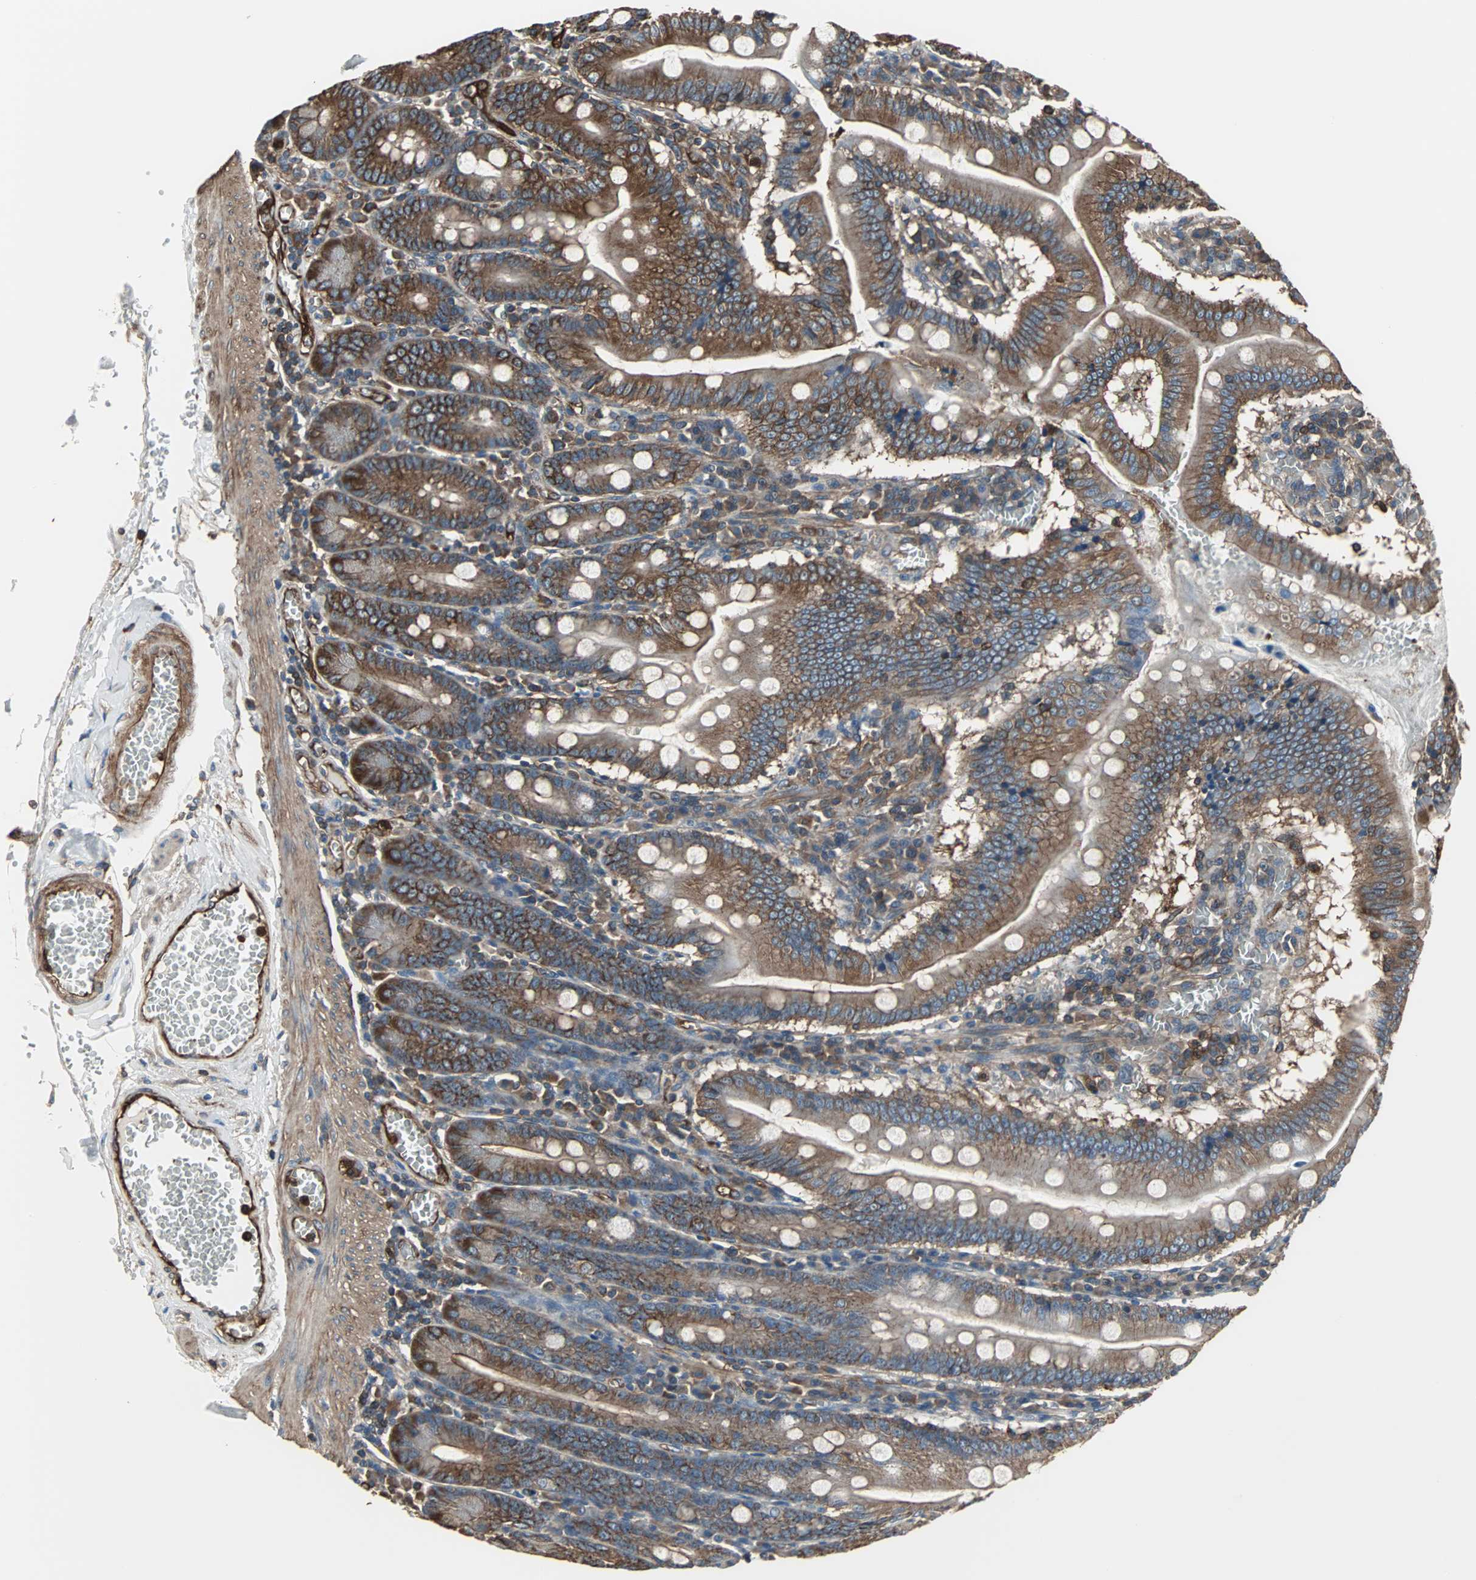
{"staining": {"intensity": "strong", "quantity": ">75%", "location": "cytoplasmic/membranous"}, "tissue": "small intestine", "cell_type": "Glandular cells", "image_type": "normal", "snomed": [{"axis": "morphology", "description": "Normal tissue, NOS"}, {"axis": "topography", "description": "Small intestine"}], "caption": "Immunohistochemistry micrograph of benign human small intestine stained for a protein (brown), which reveals high levels of strong cytoplasmic/membranous expression in about >75% of glandular cells.", "gene": "ACTN1", "patient": {"sex": "male", "age": 71}}